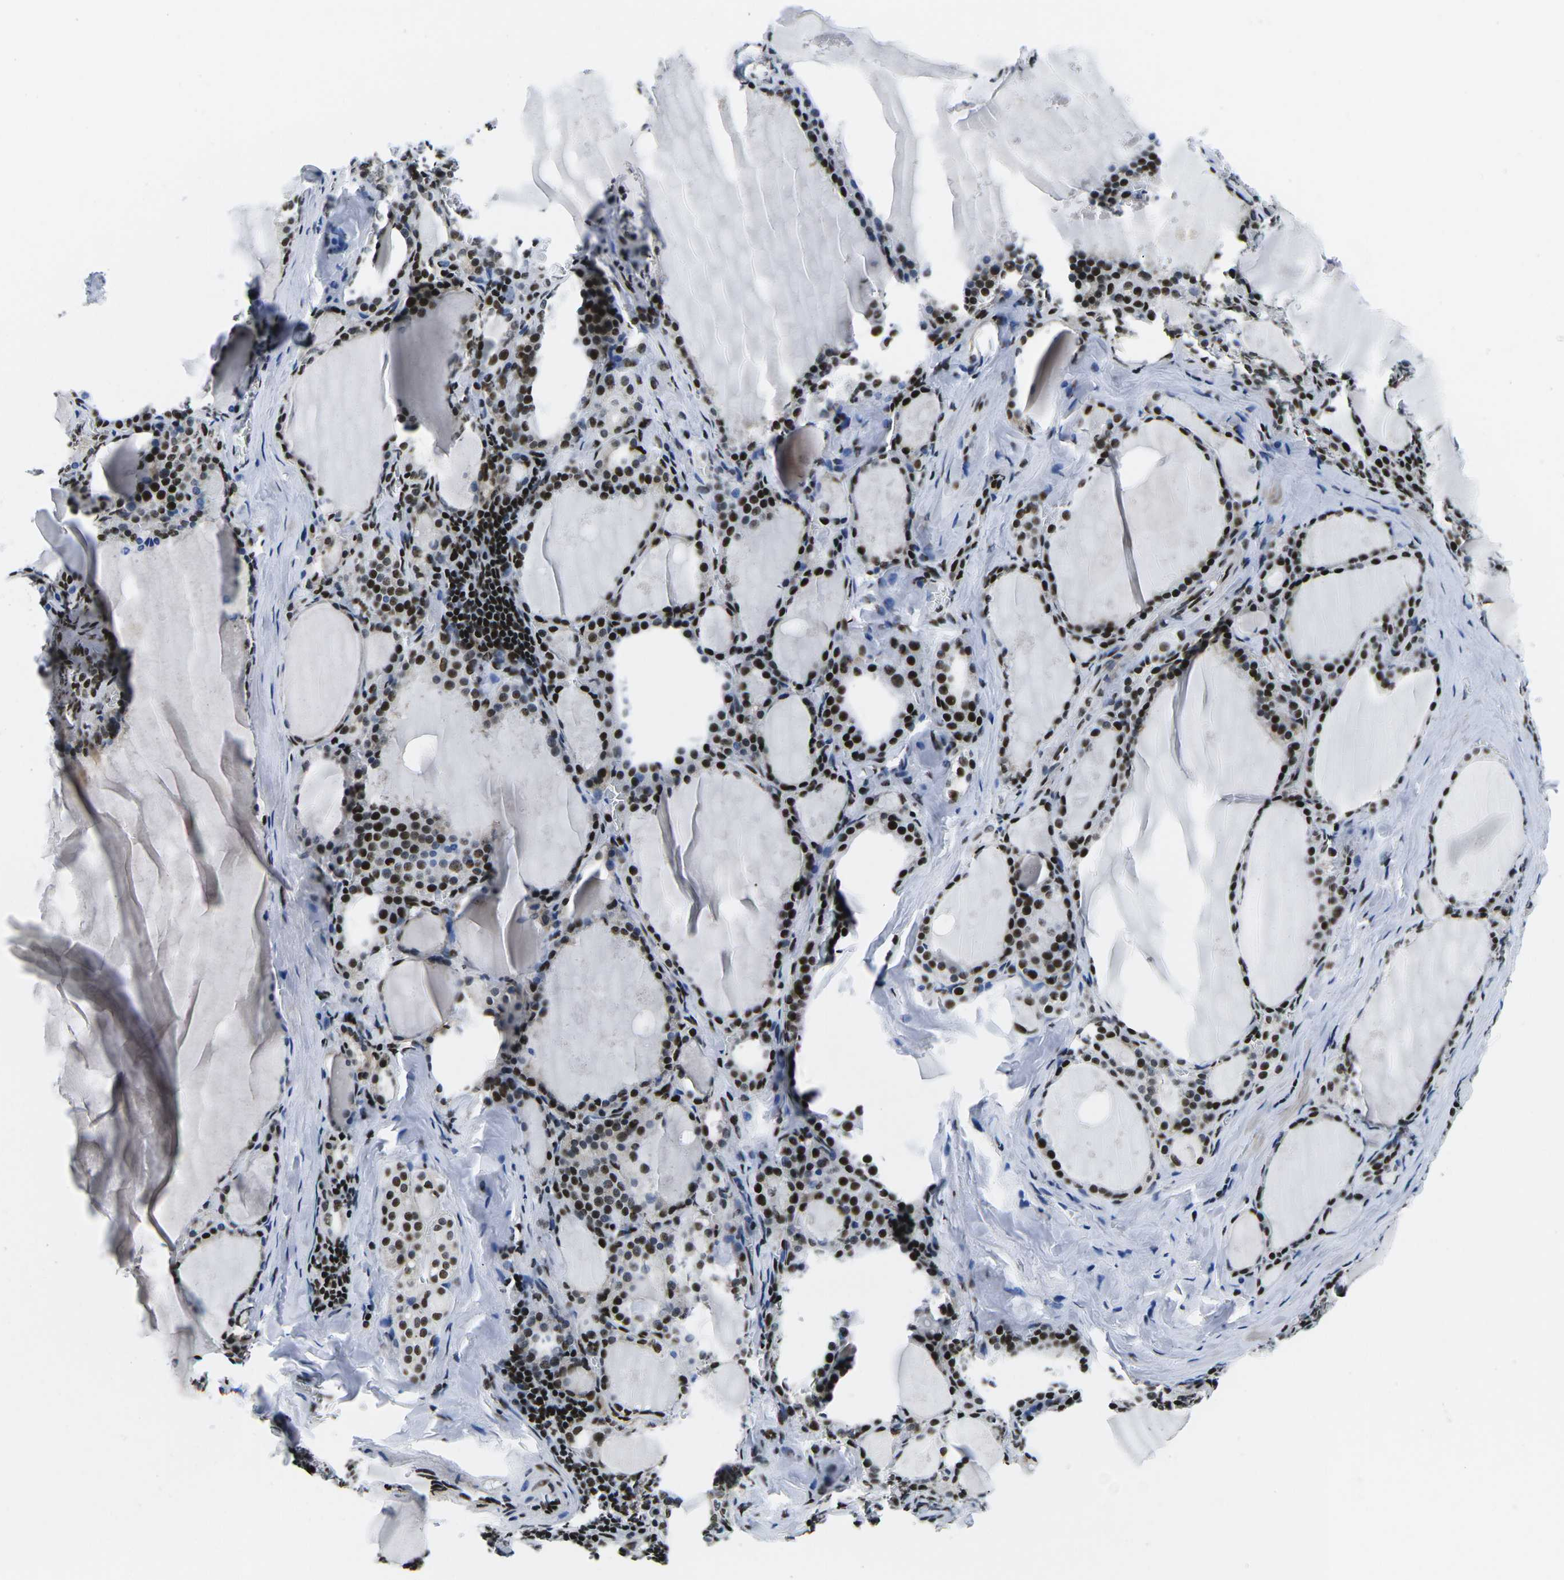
{"staining": {"intensity": "strong", "quantity": ">75%", "location": "nuclear"}, "tissue": "thyroid gland", "cell_type": "Glandular cells", "image_type": "normal", "snomed": [{"axis": "morphology", "description": "Normal tissue, NOS"}, {"axis": "topography", "description": "Thyroid gland"}], "caption": "Immunohistochemical staining of unremarkable human thyroid gland displays high levels of strong nuclear positivity in about >75% of glandular cells.", "gene": "ATF1", "patient": {"sex": "male", "age": 56}}